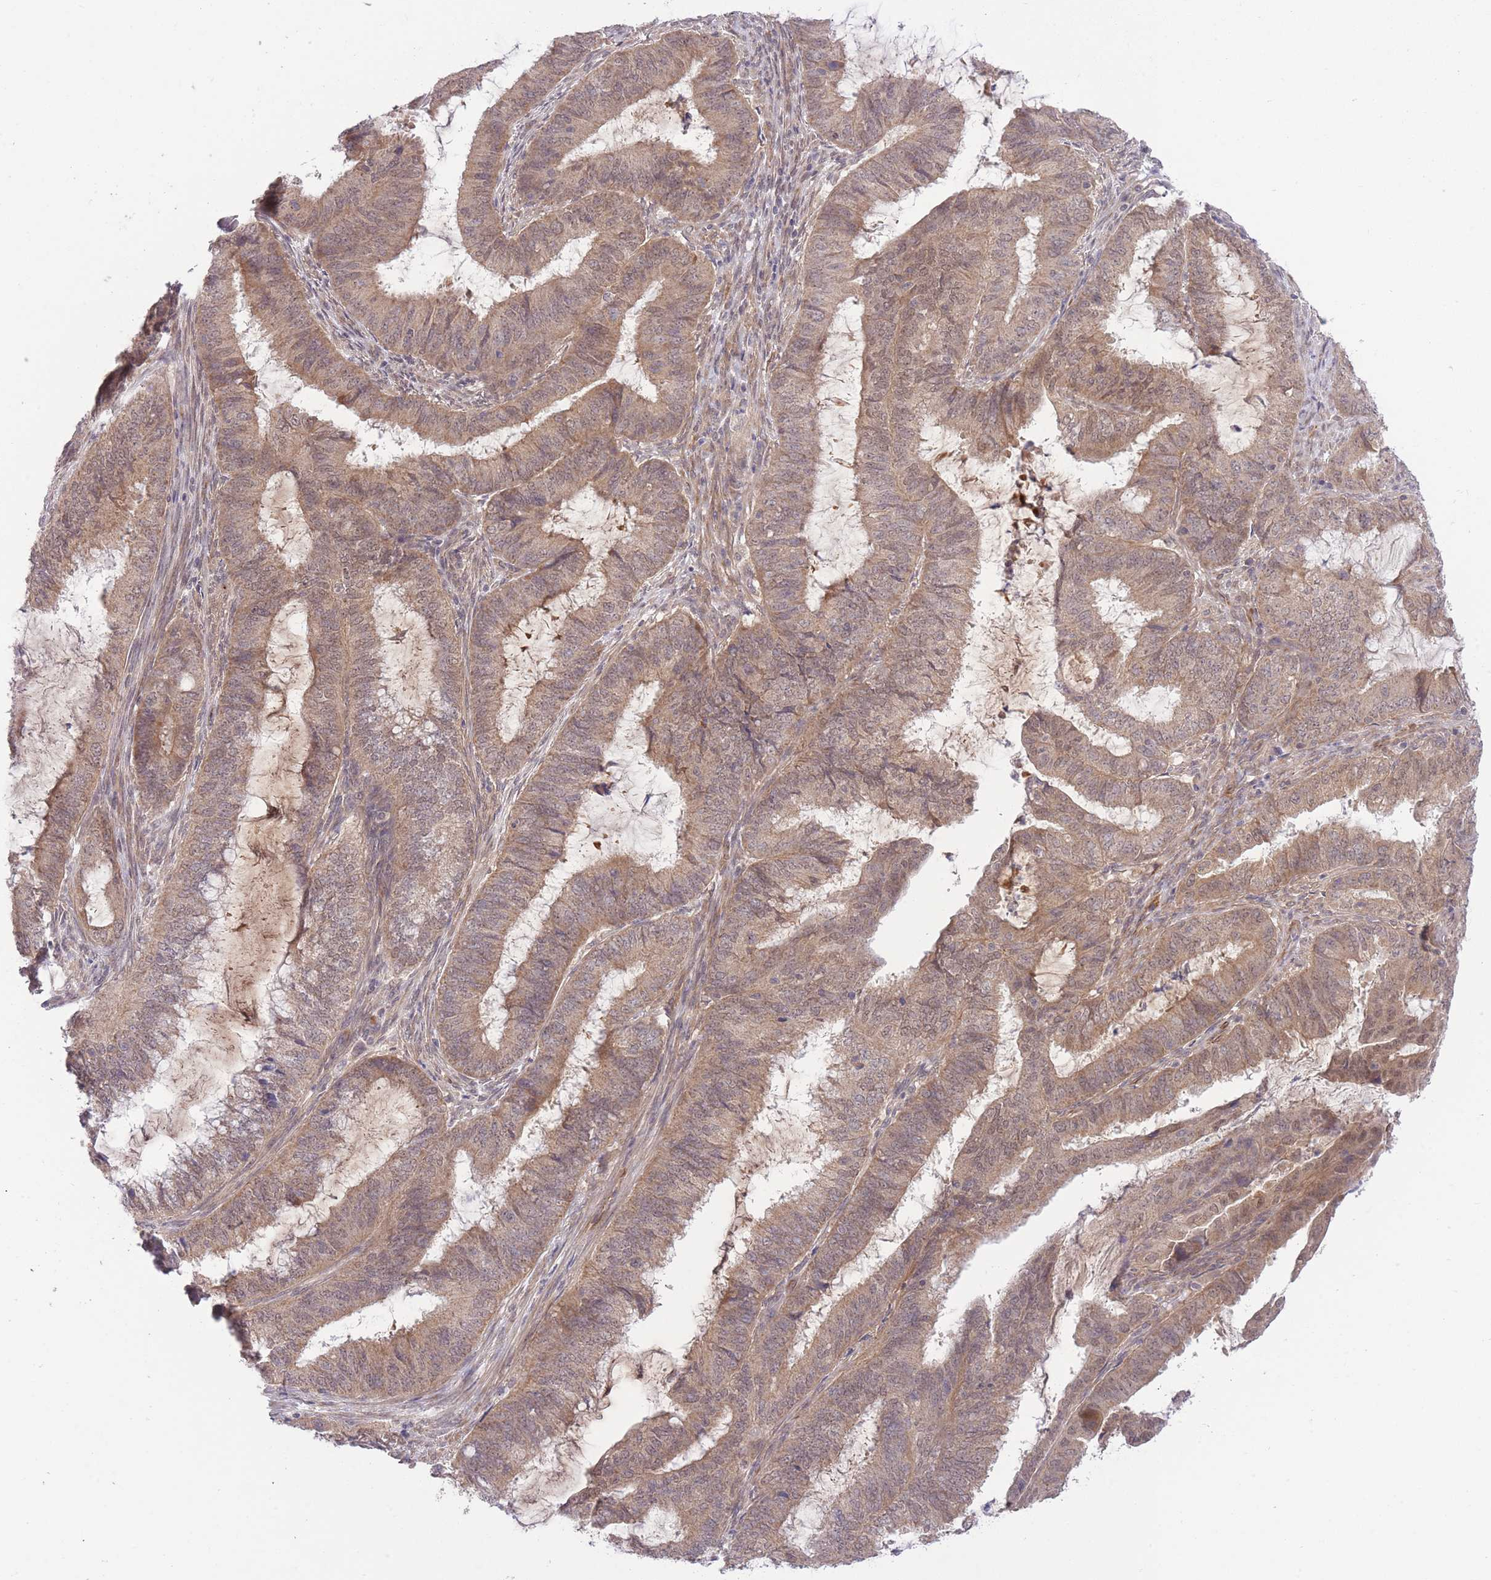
{"staining": {"intensity": "weak", "quantity": ">75%", "location": "cytoplasmic/membranous"}, "tissue": "endometrial cancer", "cell_type": "Tumor cells", "image_type": "cancer", "snomed": [{"axis": "morphology", "description": "Adenocarcinoma, NOS"}, {"axis": "topography", "description": "Endometrium"}], "caption": "Approximately >75% of tumor cells in human endometrial cancer exhibit weak cytoplasmic/membranous protein positivity as visualized by brown immunohistochemical staining.", "gene": "ELOA2", "patient": {"sex": "female", "age": 51}}